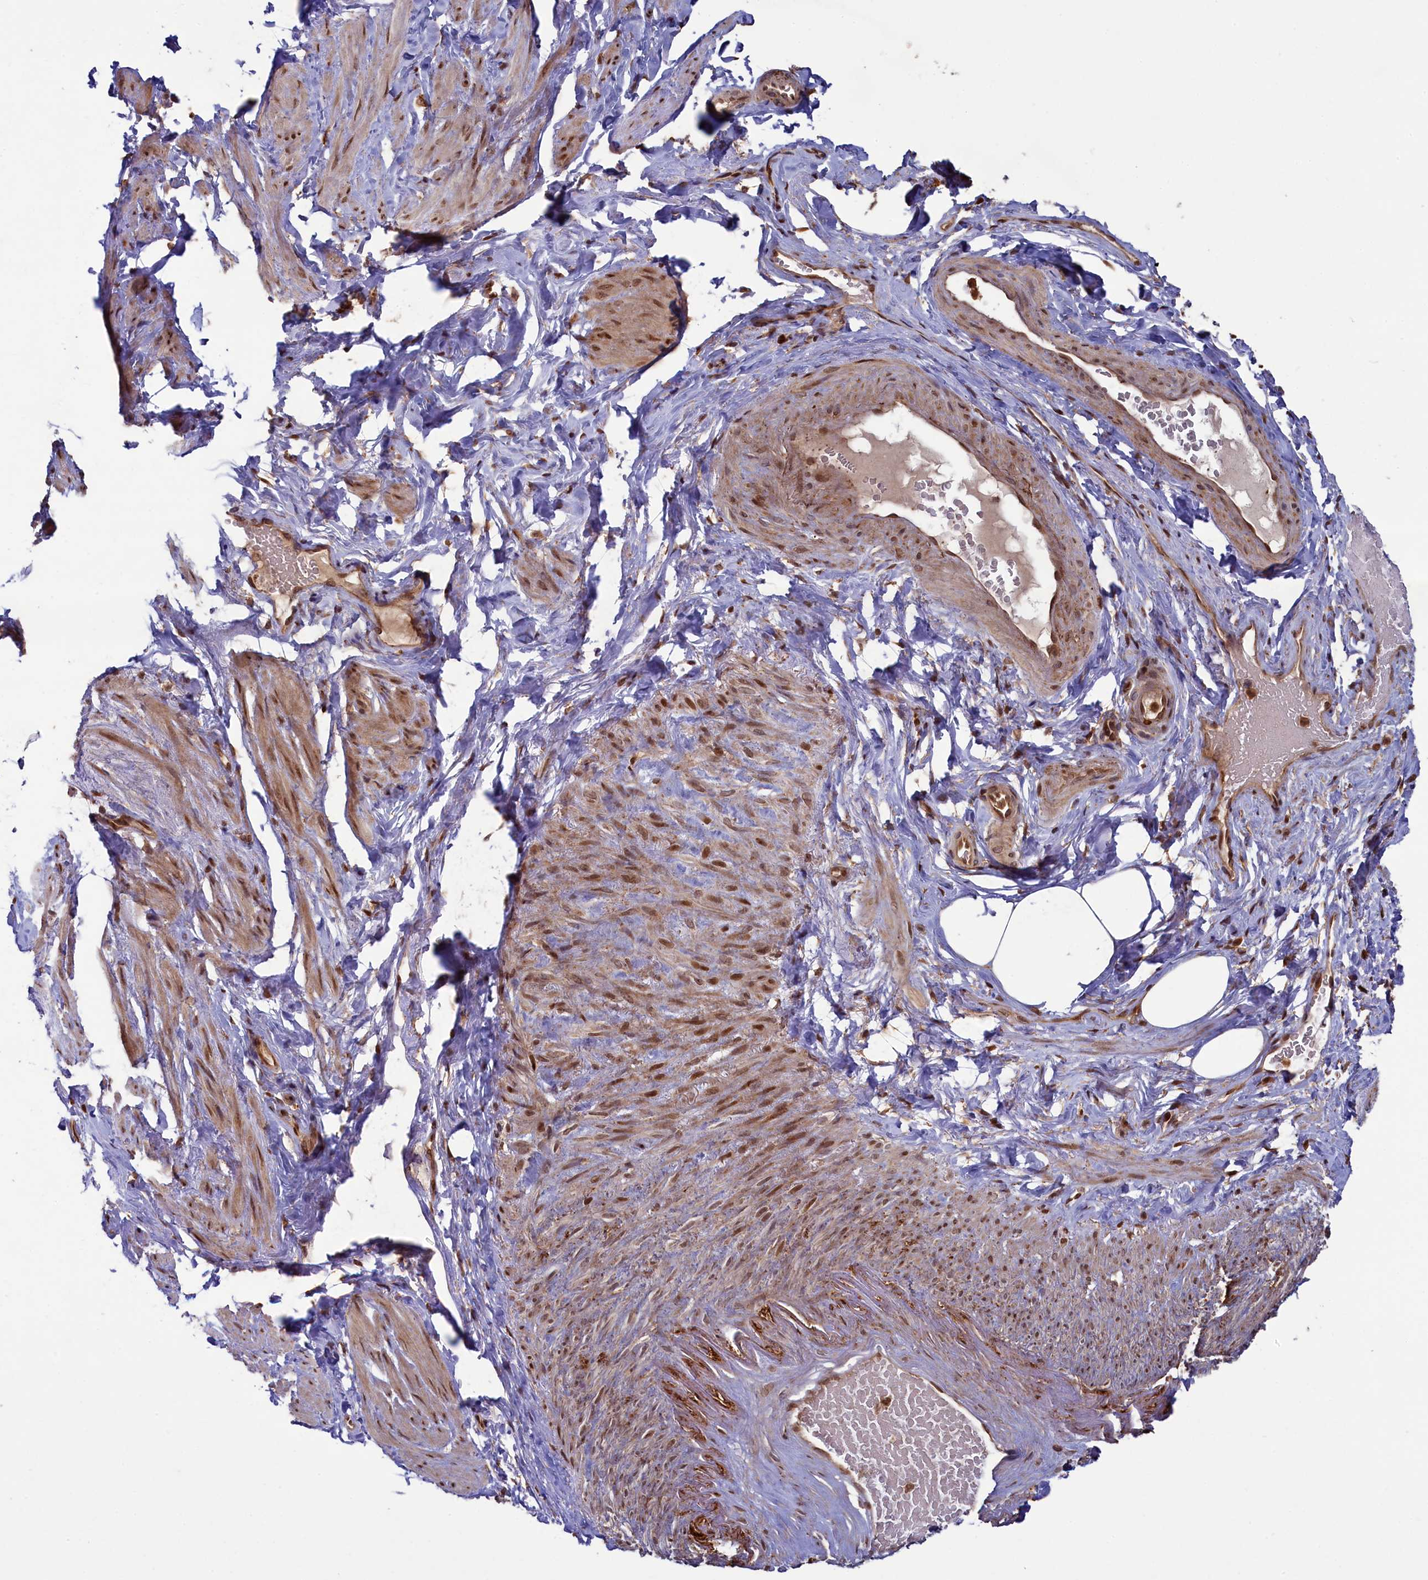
{"staining": {"intensity": "moderate", "quantity": ">75%", "location": "nuclear"}, "tissue": "smooth muscle", "cell_type": "Smooth muscle cells", "image_type": "normal", "snomed": [{"axis": "morphology", "description": "Normal tissue, NOS"}, {"axis": "topography", "description": "Smooth muscle"}, {"axis": "topography", "description": "Peripheral nerve tissue"}], "caption": "The histopathology image displays staining of benign smooth muscle, revealing moderate nuclear protein positivity (brown color) within smooth muscle cells.", "gene": "NAE1", "patient": {"sex": "male", "age": 69}}